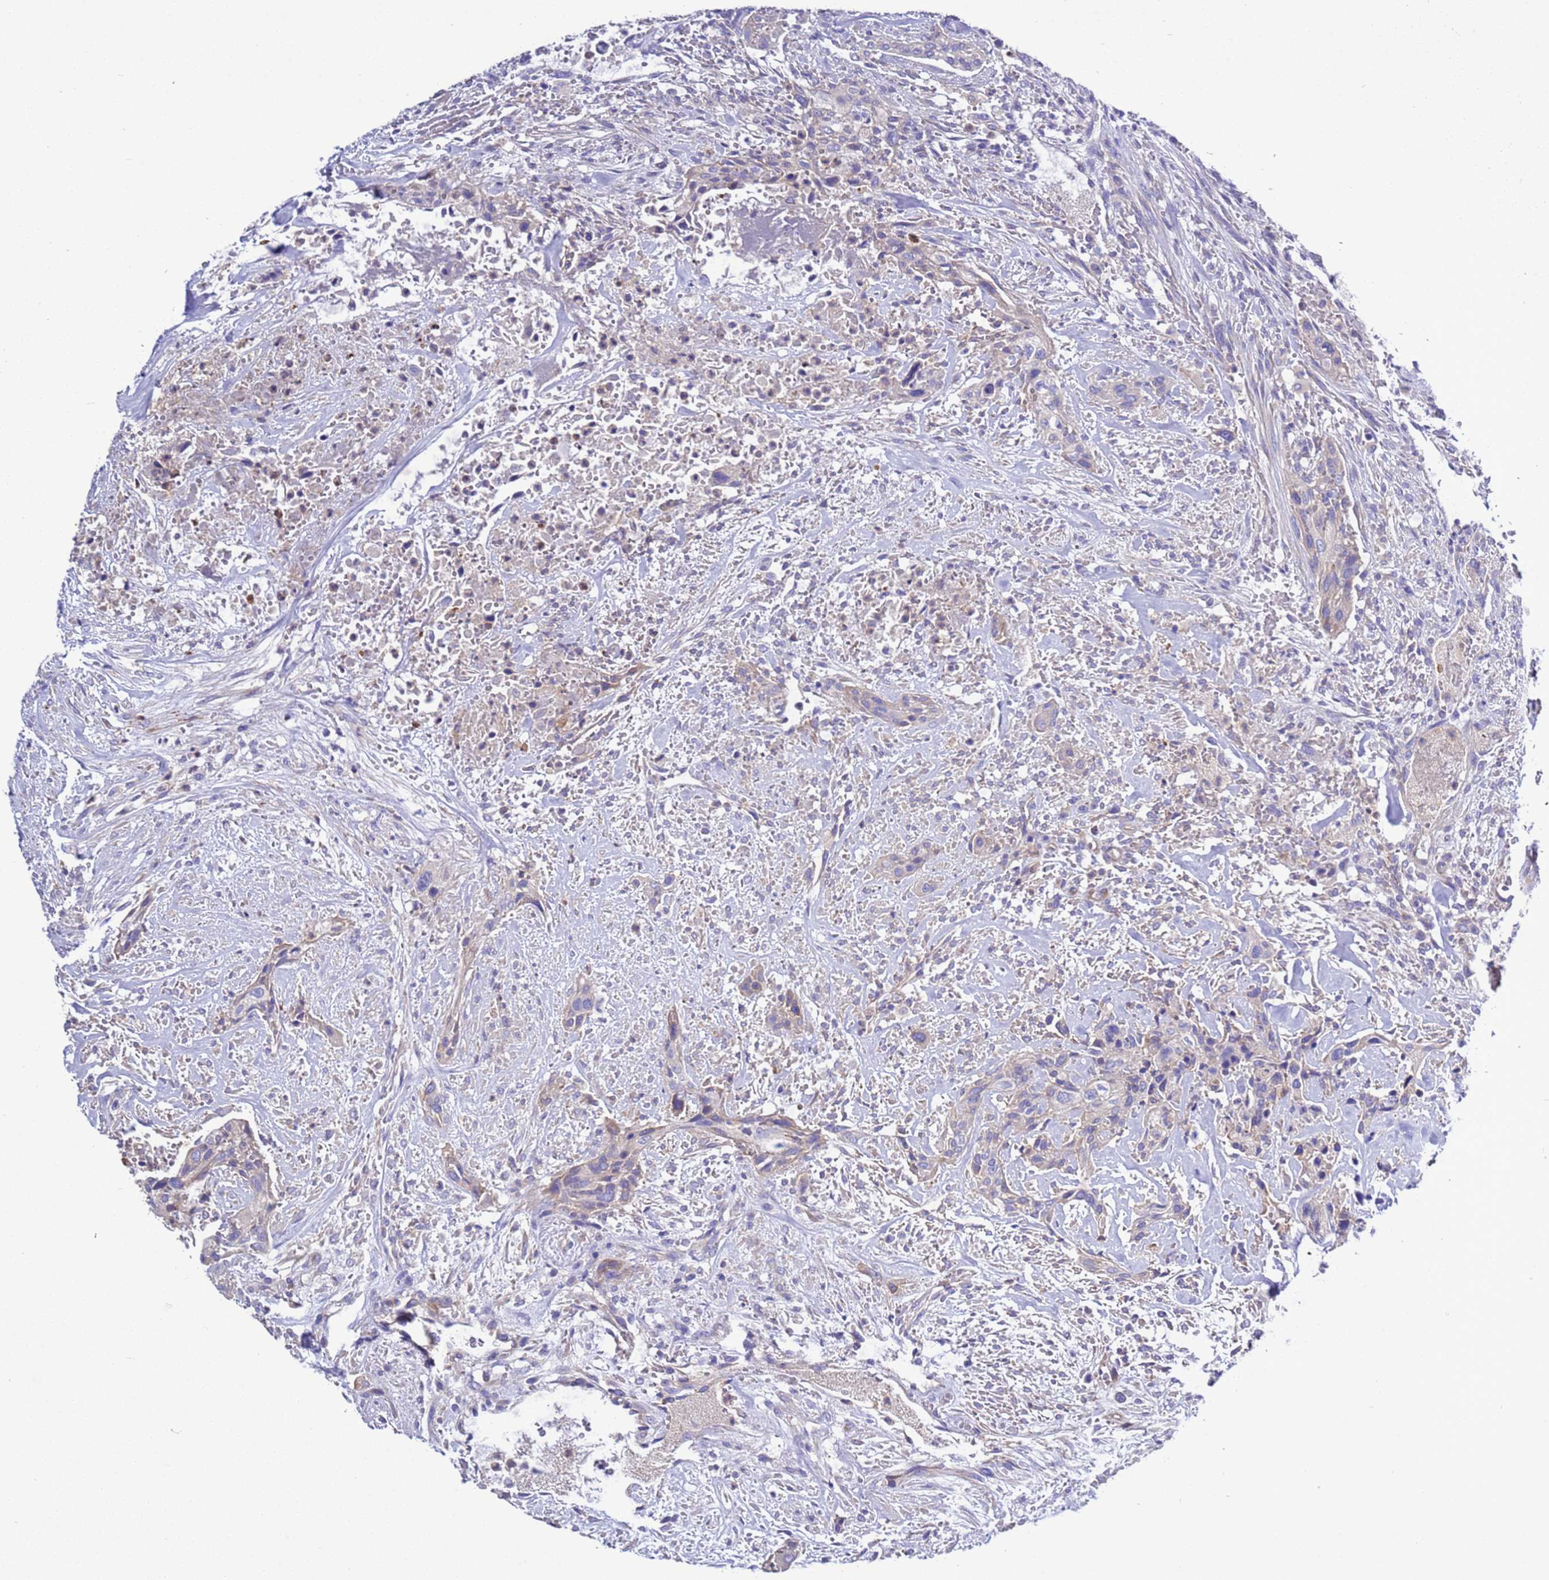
{"staining": {"intensity": "negative", "quantity": "none", "location": "none"}, "tissue": "urothelial cancer", "cell_type": "Tumor cells", "image_type": "cancer", "snomed": [{"axis": "morphology", "description": "Urothelial carcinoma, High grade"}, {"axis": "topography", "description": "Urinary bladder"}], "caption": "Tumor cells show no significant positivity in urothelial cancer.", "gene": "KICS2", "patient": {"sex": "male", "age": 35}}